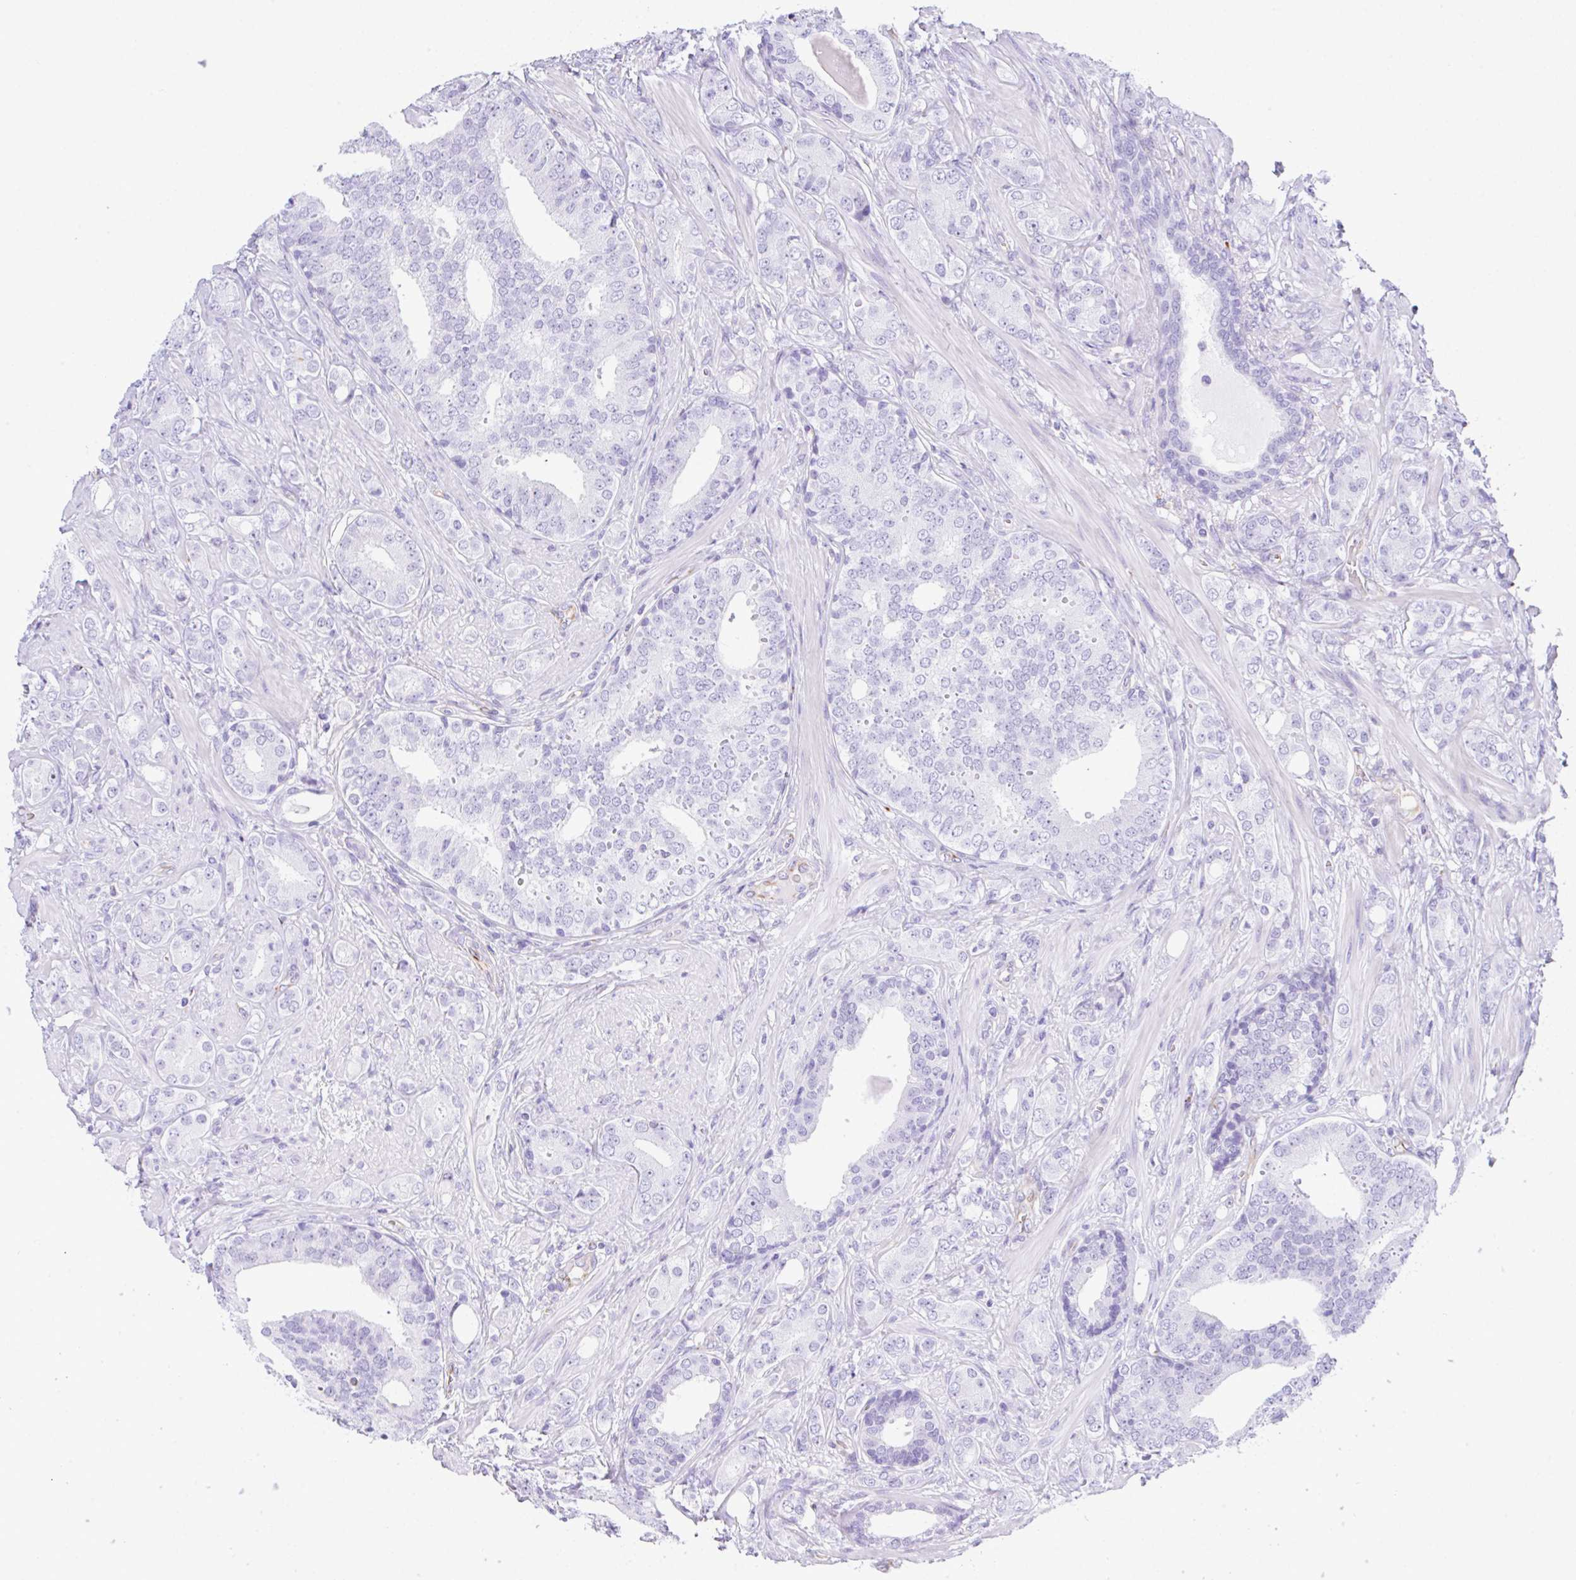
{"staining": {"intensity": "negative", "quantity": "none", "location": "none"}, "tissue": "prostate cancer", "cell_type": "Tumor cells", "image_type": "cancer", "snomed": [{"axis": "morphology", "description": "Adenocarcinoma, High grade"}, {"axis": "topography", "description": "Prostate"}], "caption": "Human prostate cancer stained for a protein using immunohistochemistry reveals no staining in tumor cells.", "gene": "NDUFAF8", "patient": {"sex": "male", "age": 62}}